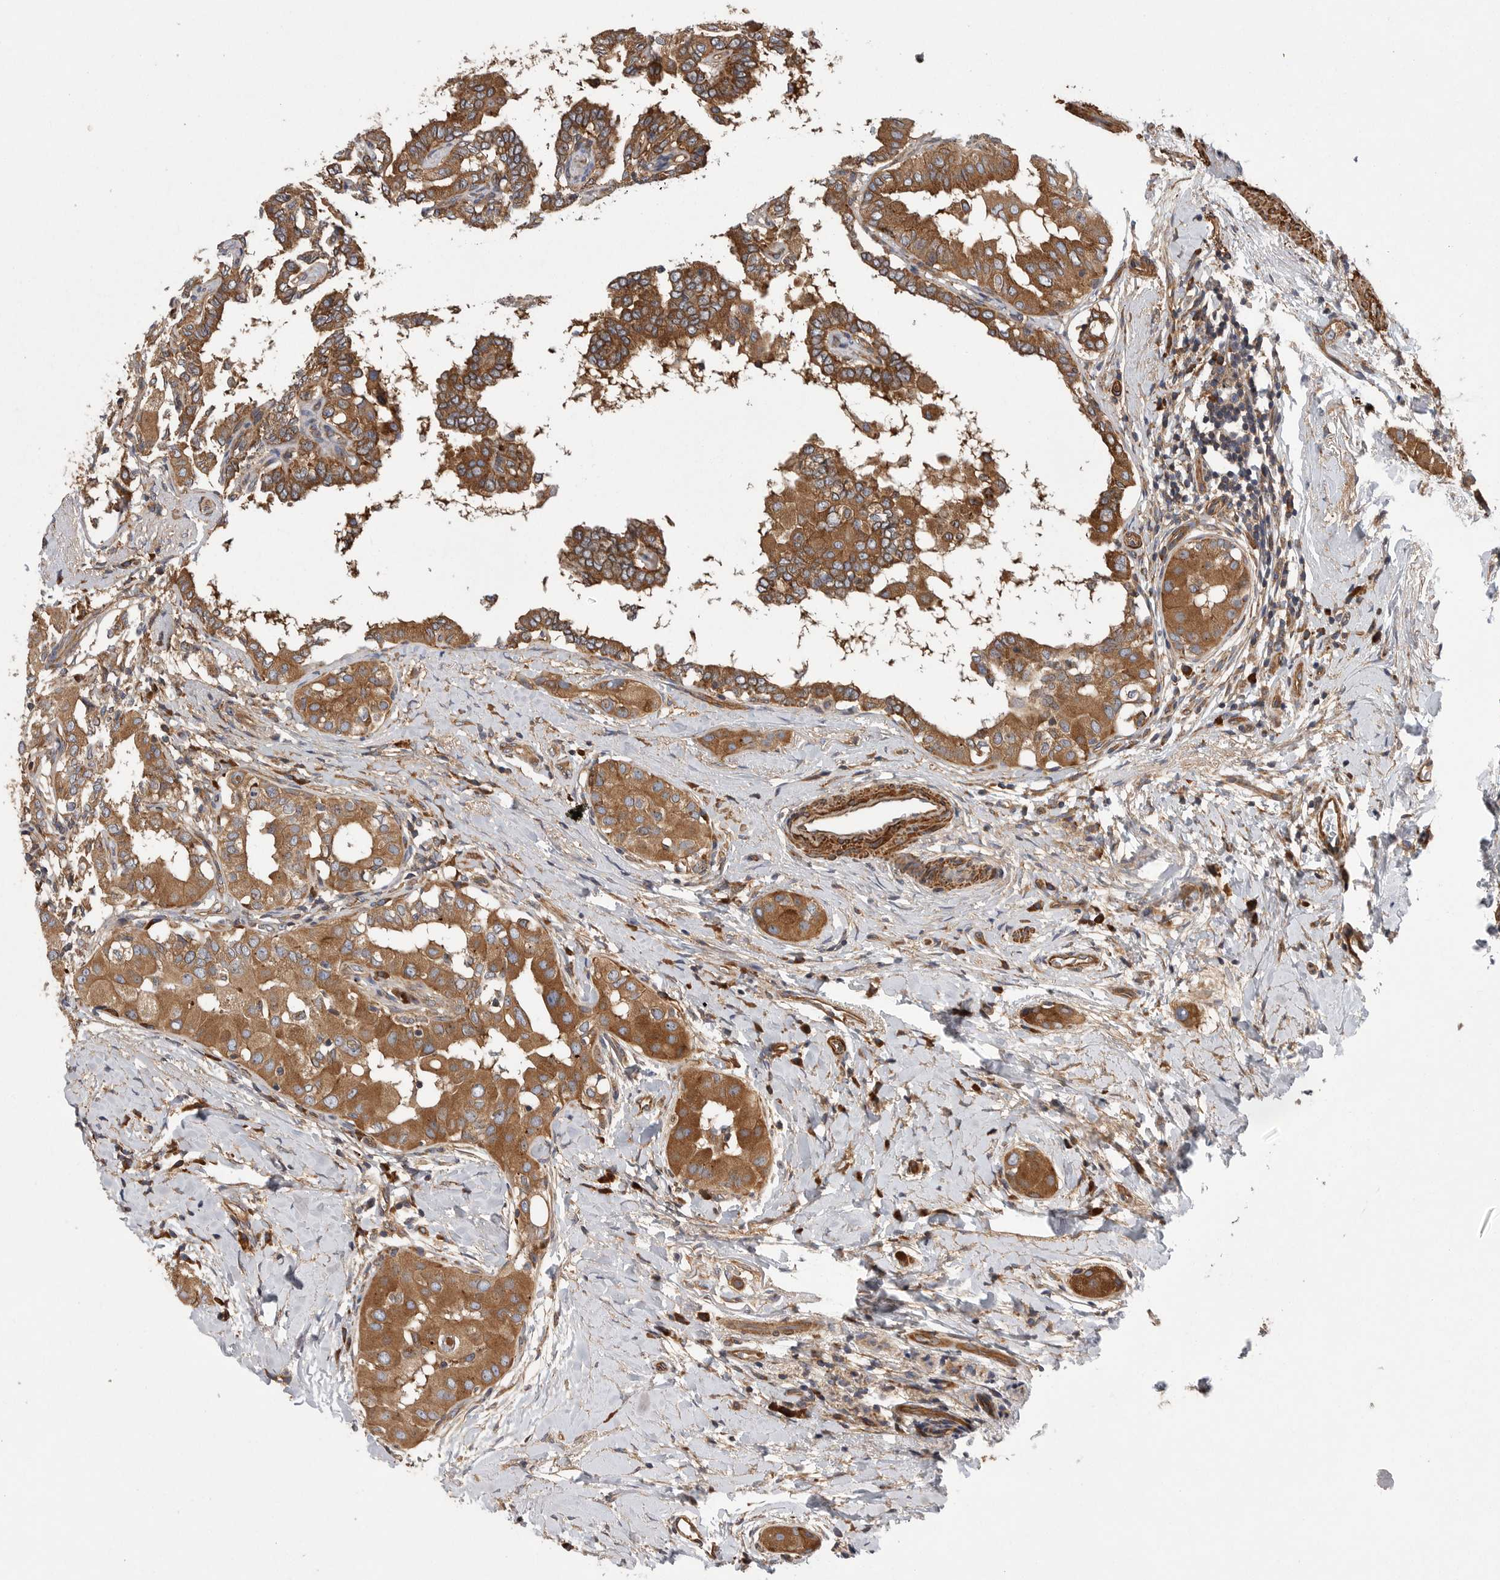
{"staining": {"intensity": "moderate", "quantity": ">75%", "location": "cytoplasmic/membranous"}, "tissue": "thyroid cancer", "cell_type": "Tumor cells", "image_type": "cancer", "snomed": [{"axis": "morphology", "description": "Papillary adenocarcinoma, NOS"}, {"axis": "topography", "description": "Thyroid gland"}], "caption": "Protein expression analysis of thyroid papillary adenocarcinoma exhibits moderate cytoplasmic/membranous staining in approximately >75% of tumor cells.", "gene": "OXR1", "patient": {"sex": "male", "age": 33}}